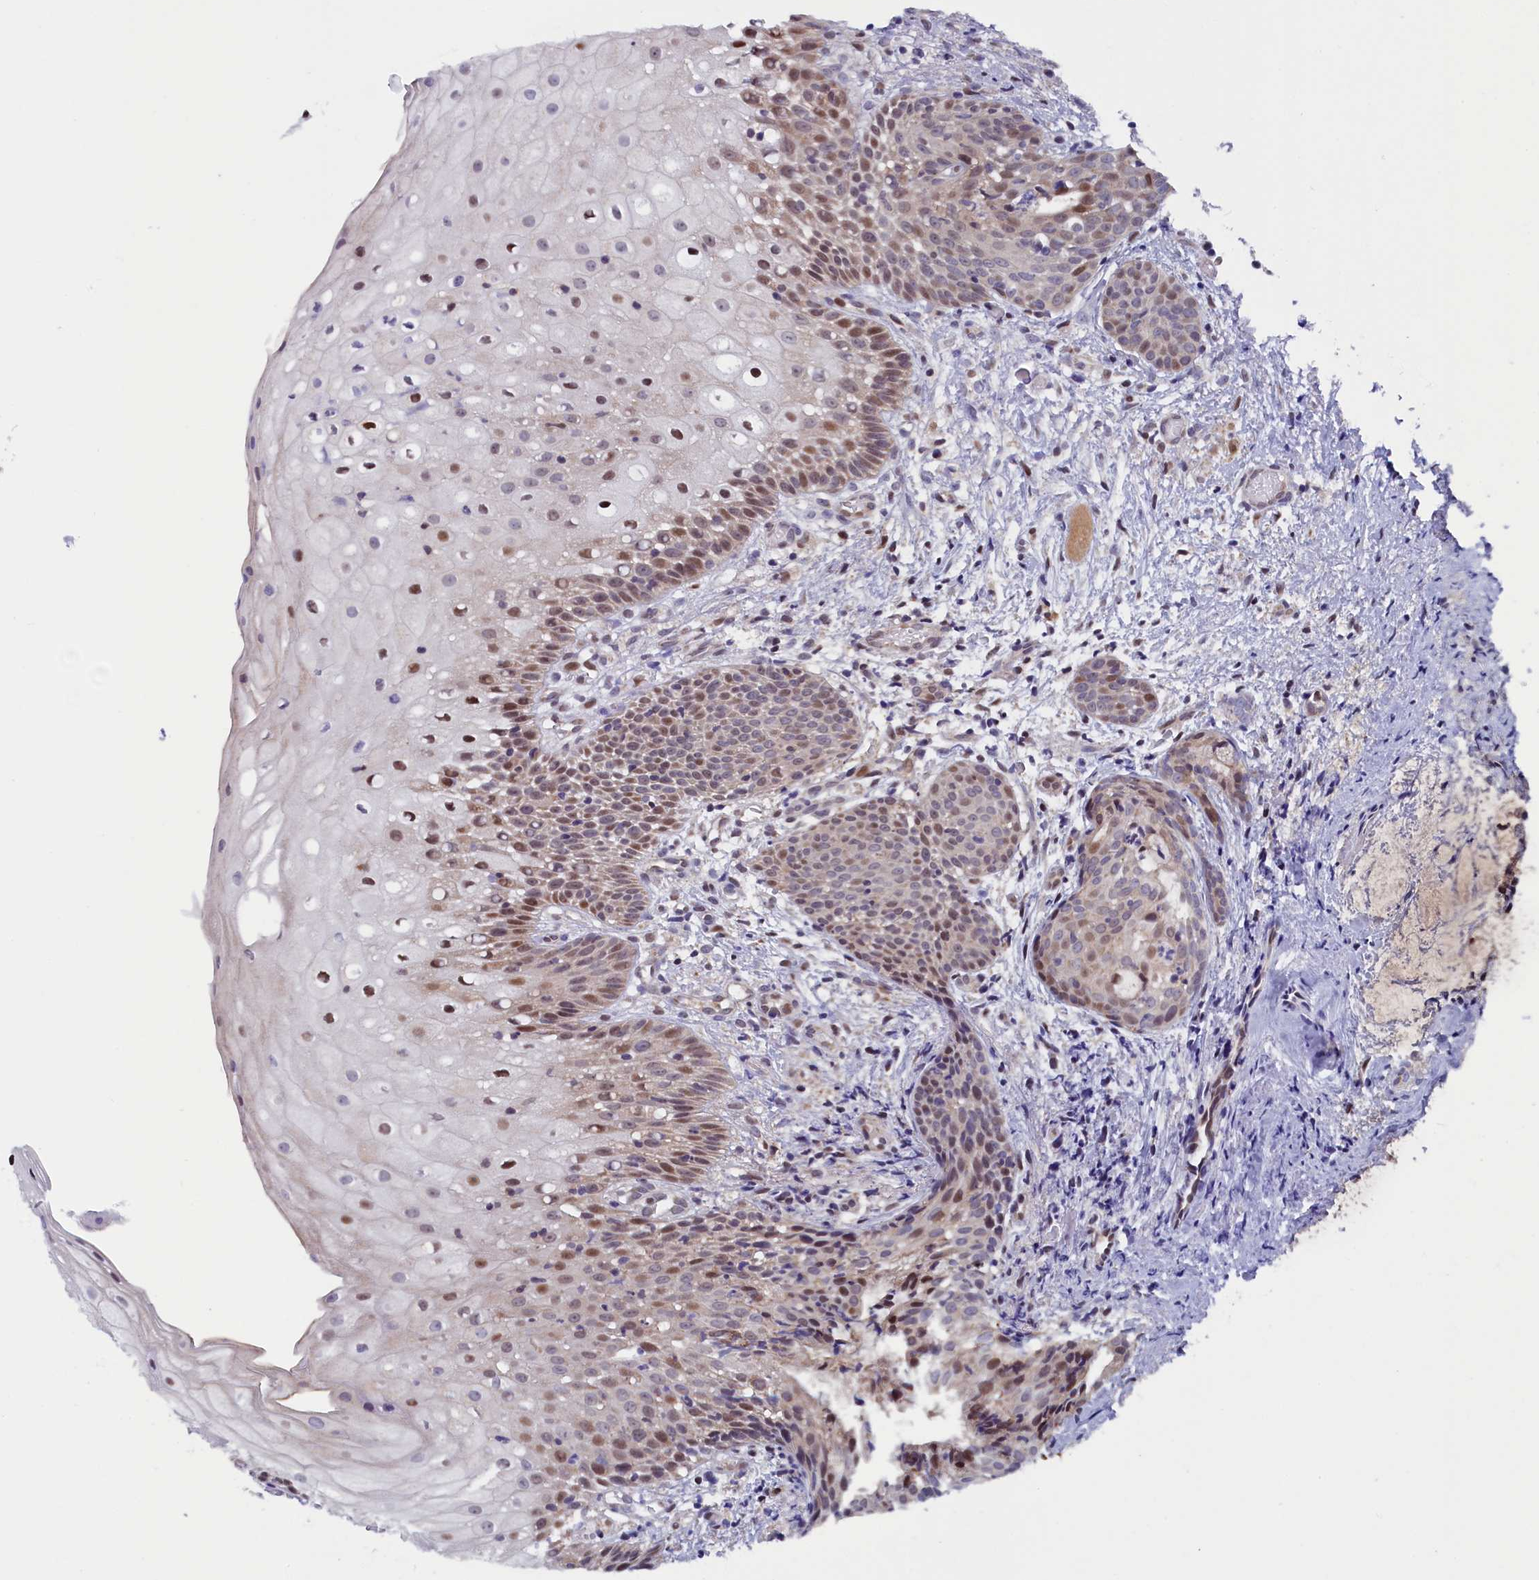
{"staining": {"intensity": "moderate", "quantity": "25%-75%", "location": "nuclear"}, "tissue": "oral mucosa", "cell_type": "Squamous epithelial cells", "image_type": "normal", "snomed": [{"axis": "morphology", "description": "Normal tissue, NOS"}, {"axis": "topography", "description": "Oral tissue"}], "caption": "Immunohistochemical staining of unremarkable oral mucosa exhibits 25%-75% levels of moderate nuclear protein staining in approximately 25%-75% of squamous epithelial cells.", "gene": "CIAPIN1", "patient": {"sex": "female", "age": 69}}